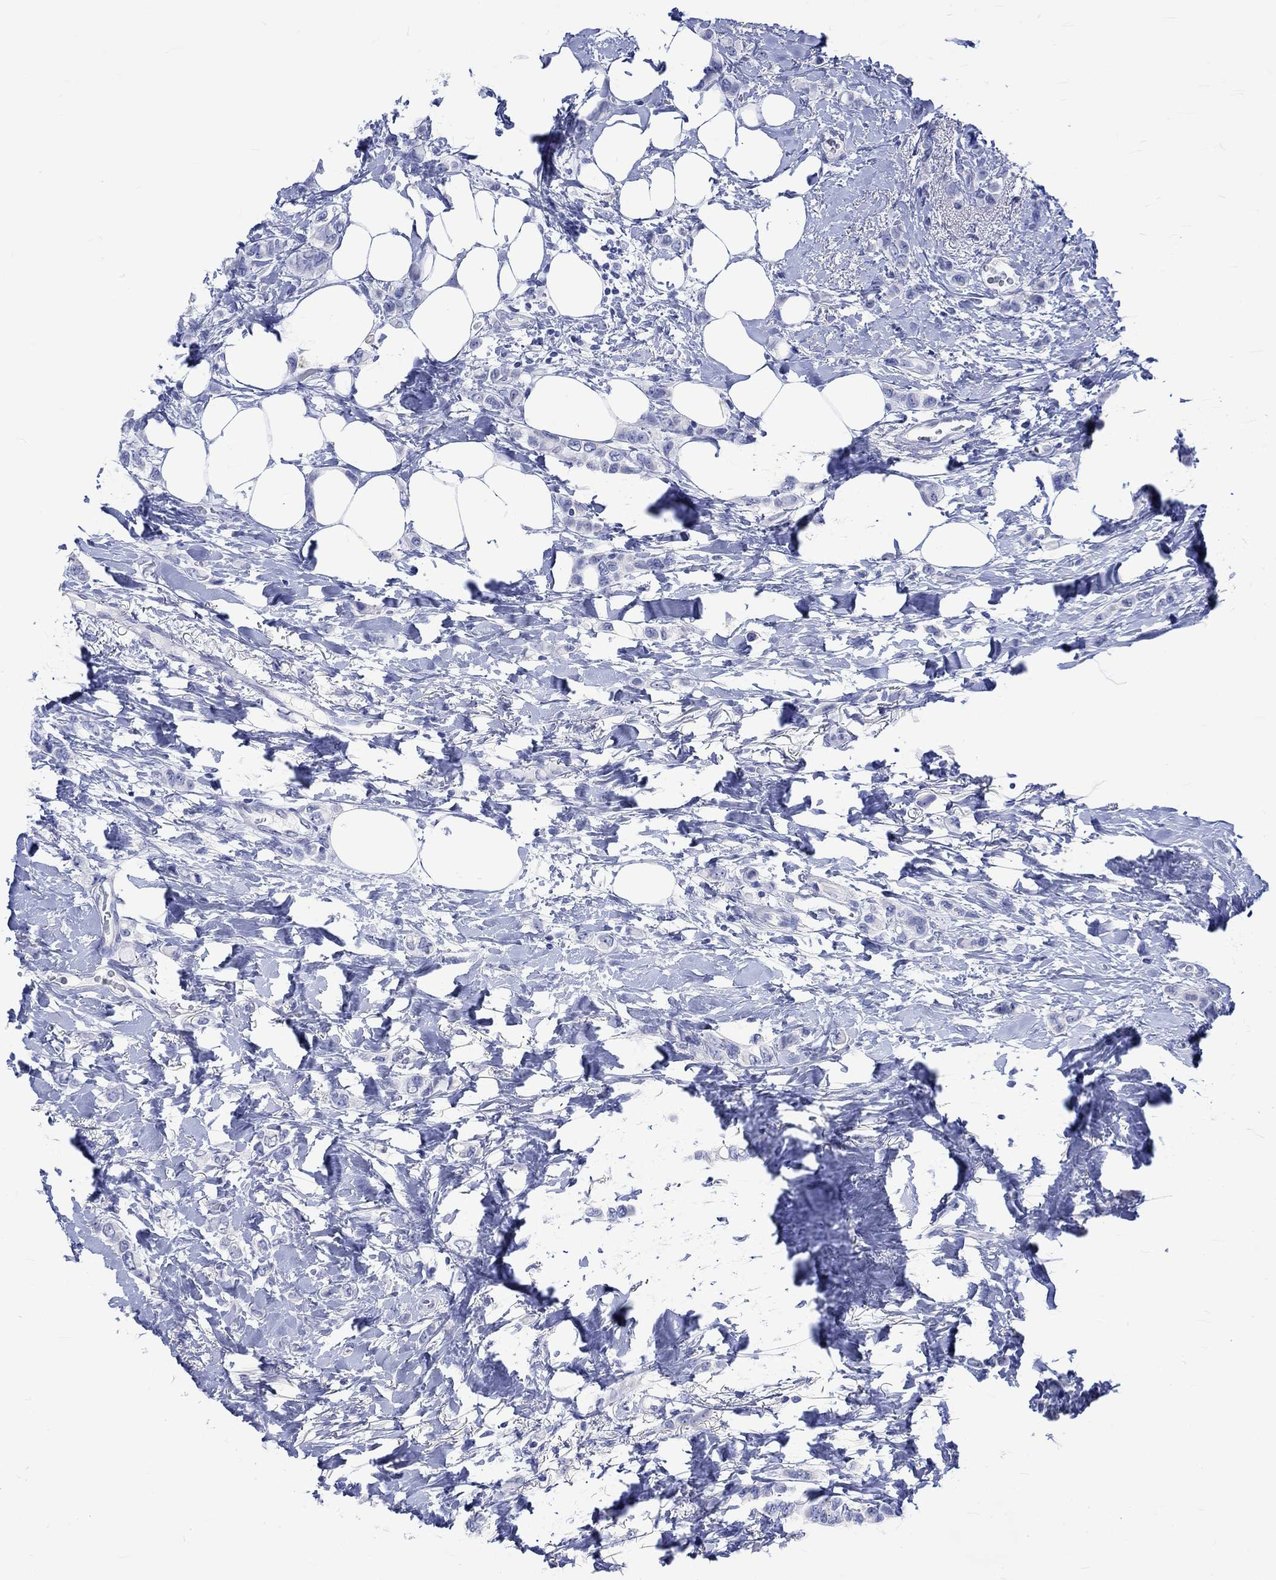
{"staining": {"intensity": "negative", "quantity": "none", "location": "none"}, "tissue": "breast cancer", "cell_type": "Tumor cells", "image_type": "cancer", "snomed": [{"axis": "morphology", "description": "Lobular carcinoma"}, {"axis": "topography", "description": "Breast"}], "caption": "Immunohistochemical staining of human breast cancer shows no significant staining in tumor cells.", "gene": "KLHL33", "patient": {"sex": "female", "age": 66}}